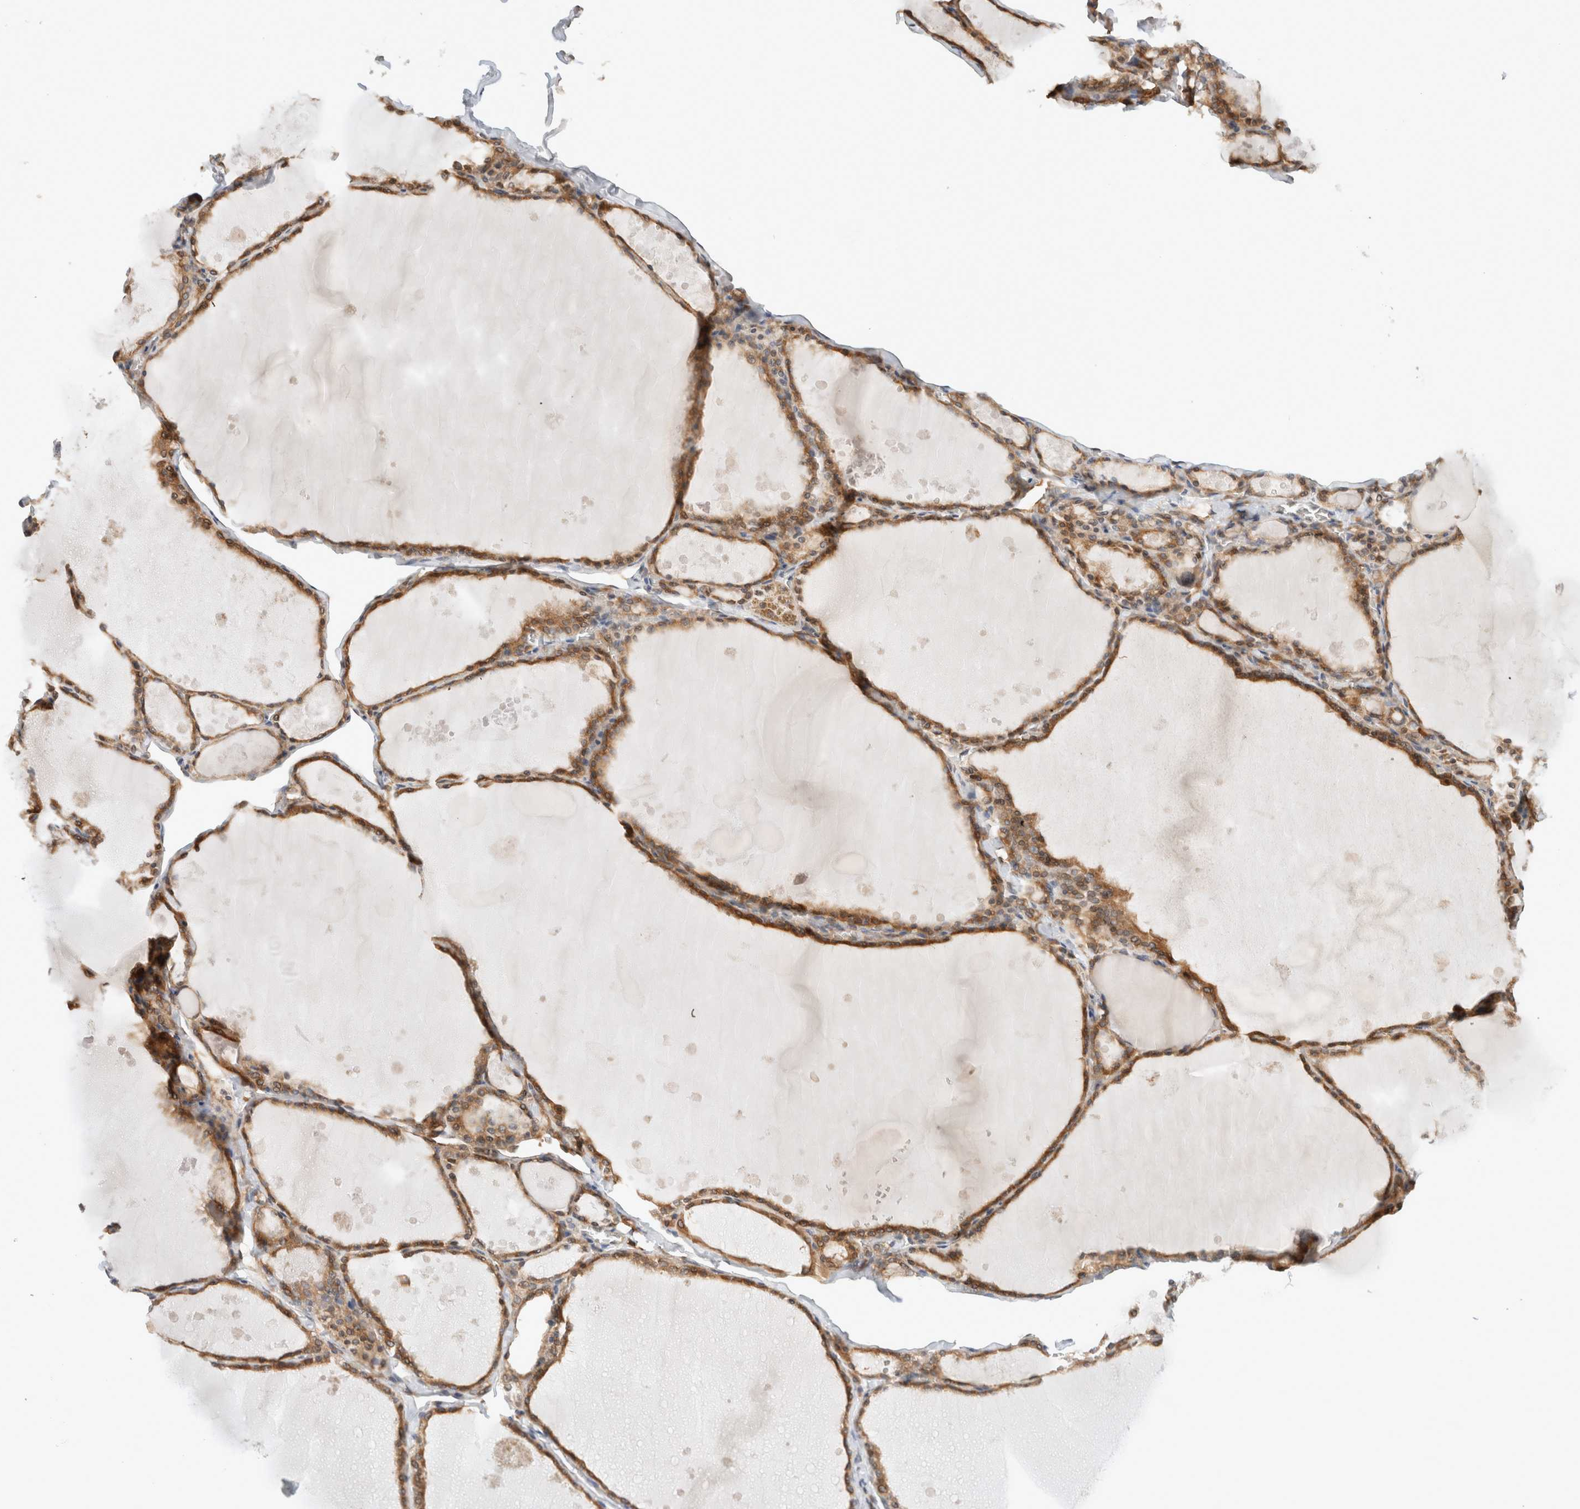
{"staining": {"intensity": "moderate", "quantity": ">75%", "location": "cytoplasmic/membranous"}, "tissue": "thyroid gland", "cell_type": "Glandular cells", "image_type": "normal", "snomed": [{"axis": "morphology", "description": "Normal tissue, NOS"}, {"axis": "topography", "description": "Thyroid gland"}], "caption": "Moderate cytoplasmic/membranous protein positivity is identified in about >75% of glandular cells in thyroid gland.", "gene": "ARFGEF2", "patient": {"sex": "male", "age": 56}}